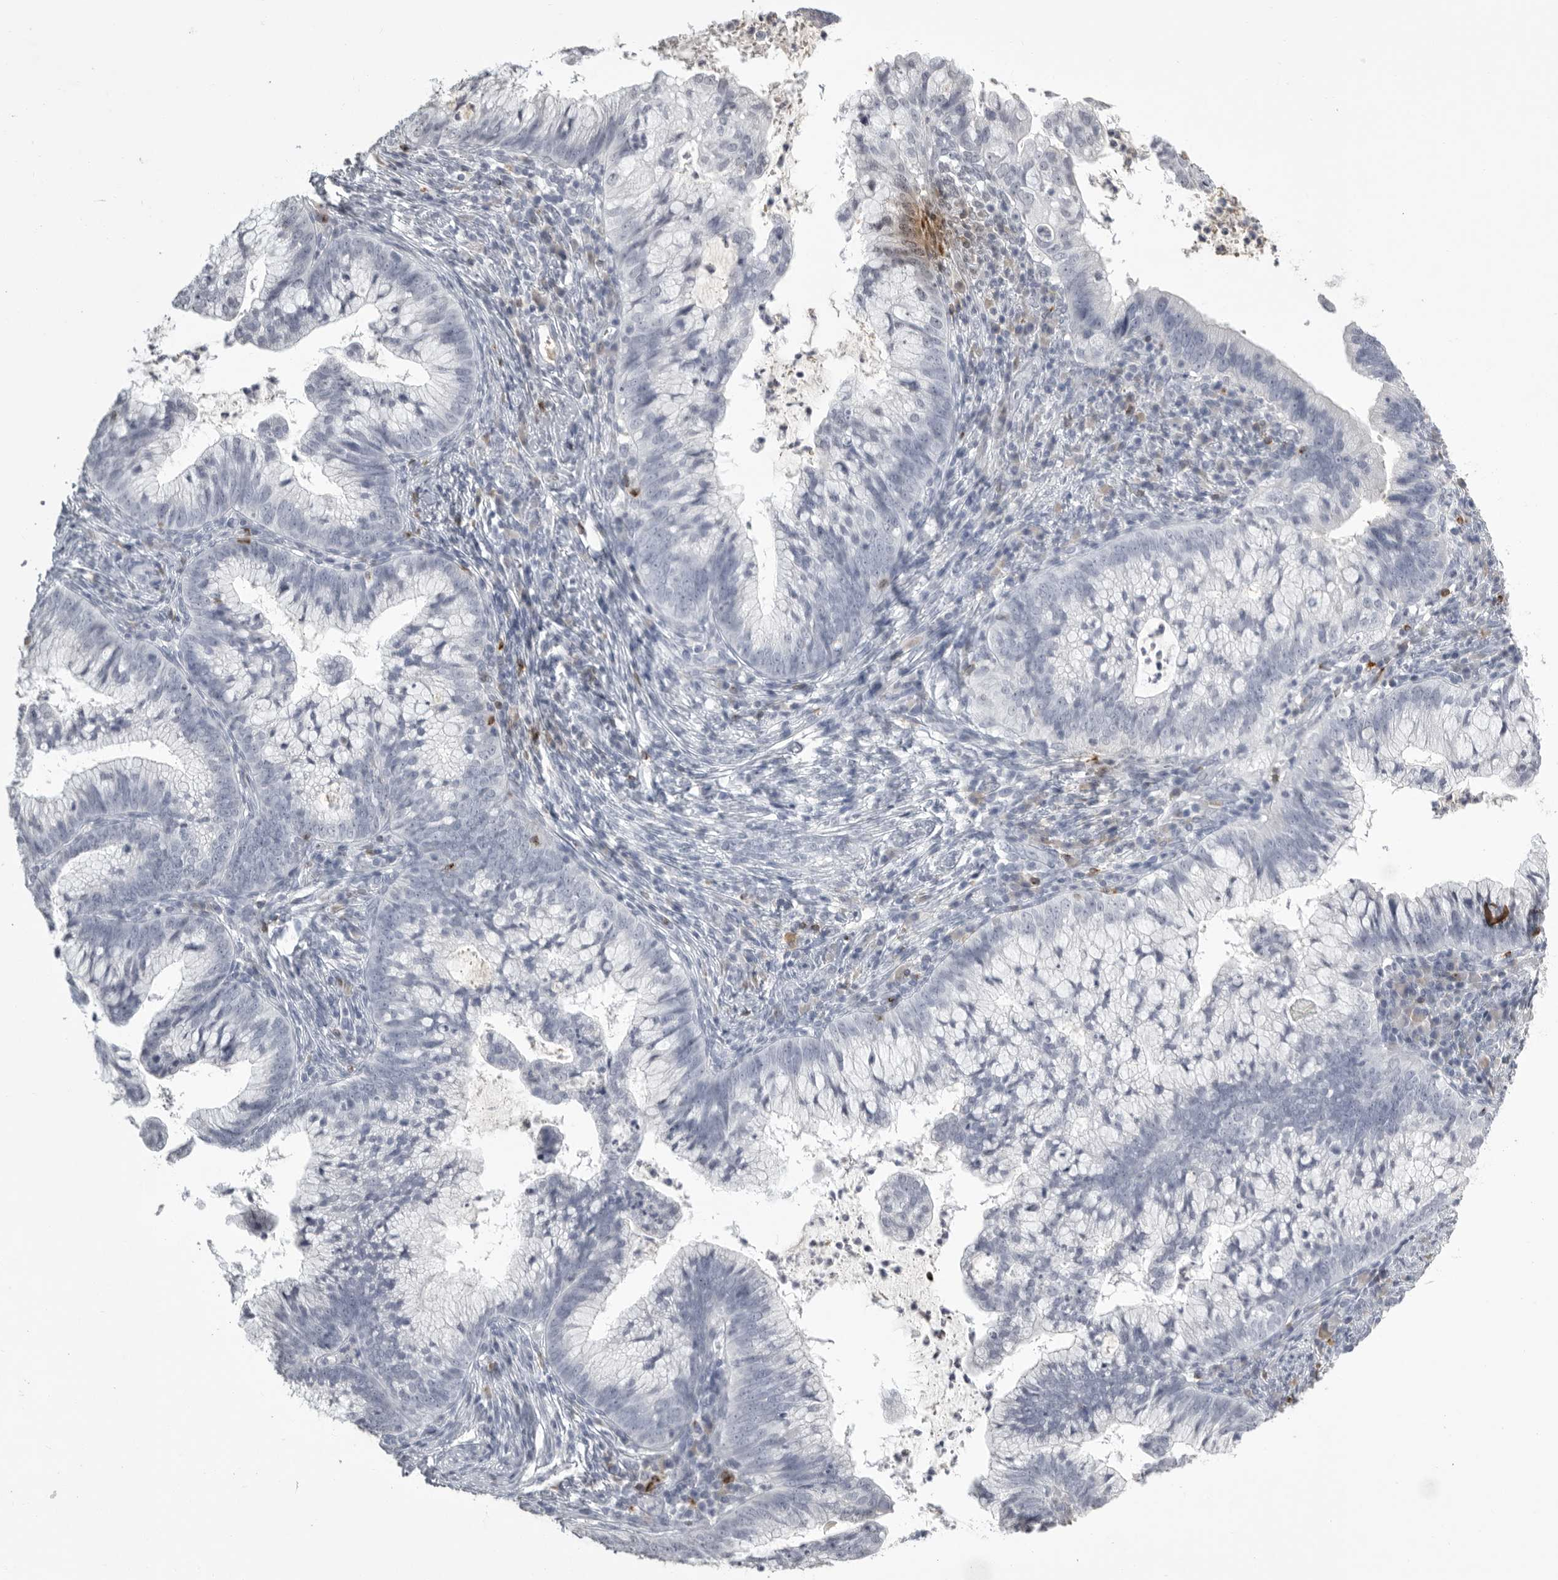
{"staining": {"intensity": "negative", "quantity": "none", "location": "none"}, "tissue": "cervical cancer", "cell_type": "Tumor cells", "image_type": "cancer", "snomed": [{"axis": "morphology", "description": "Adenocarcinoma, NOS"}, {"axis": "topography", "description": "Cervix"}], "caption": "Adenocarcinoma (cervical) was stained to show a protein in brown. There is no significant expression in tumor cells. (Stains: DAB (3,3'-diaminobenzidine) IHC with hematoxylin counter stain, Microscopy: brightfield microscopy at high magnification).", "gene": "GNLY", "patient": {"sex": "female", "age": 36}}